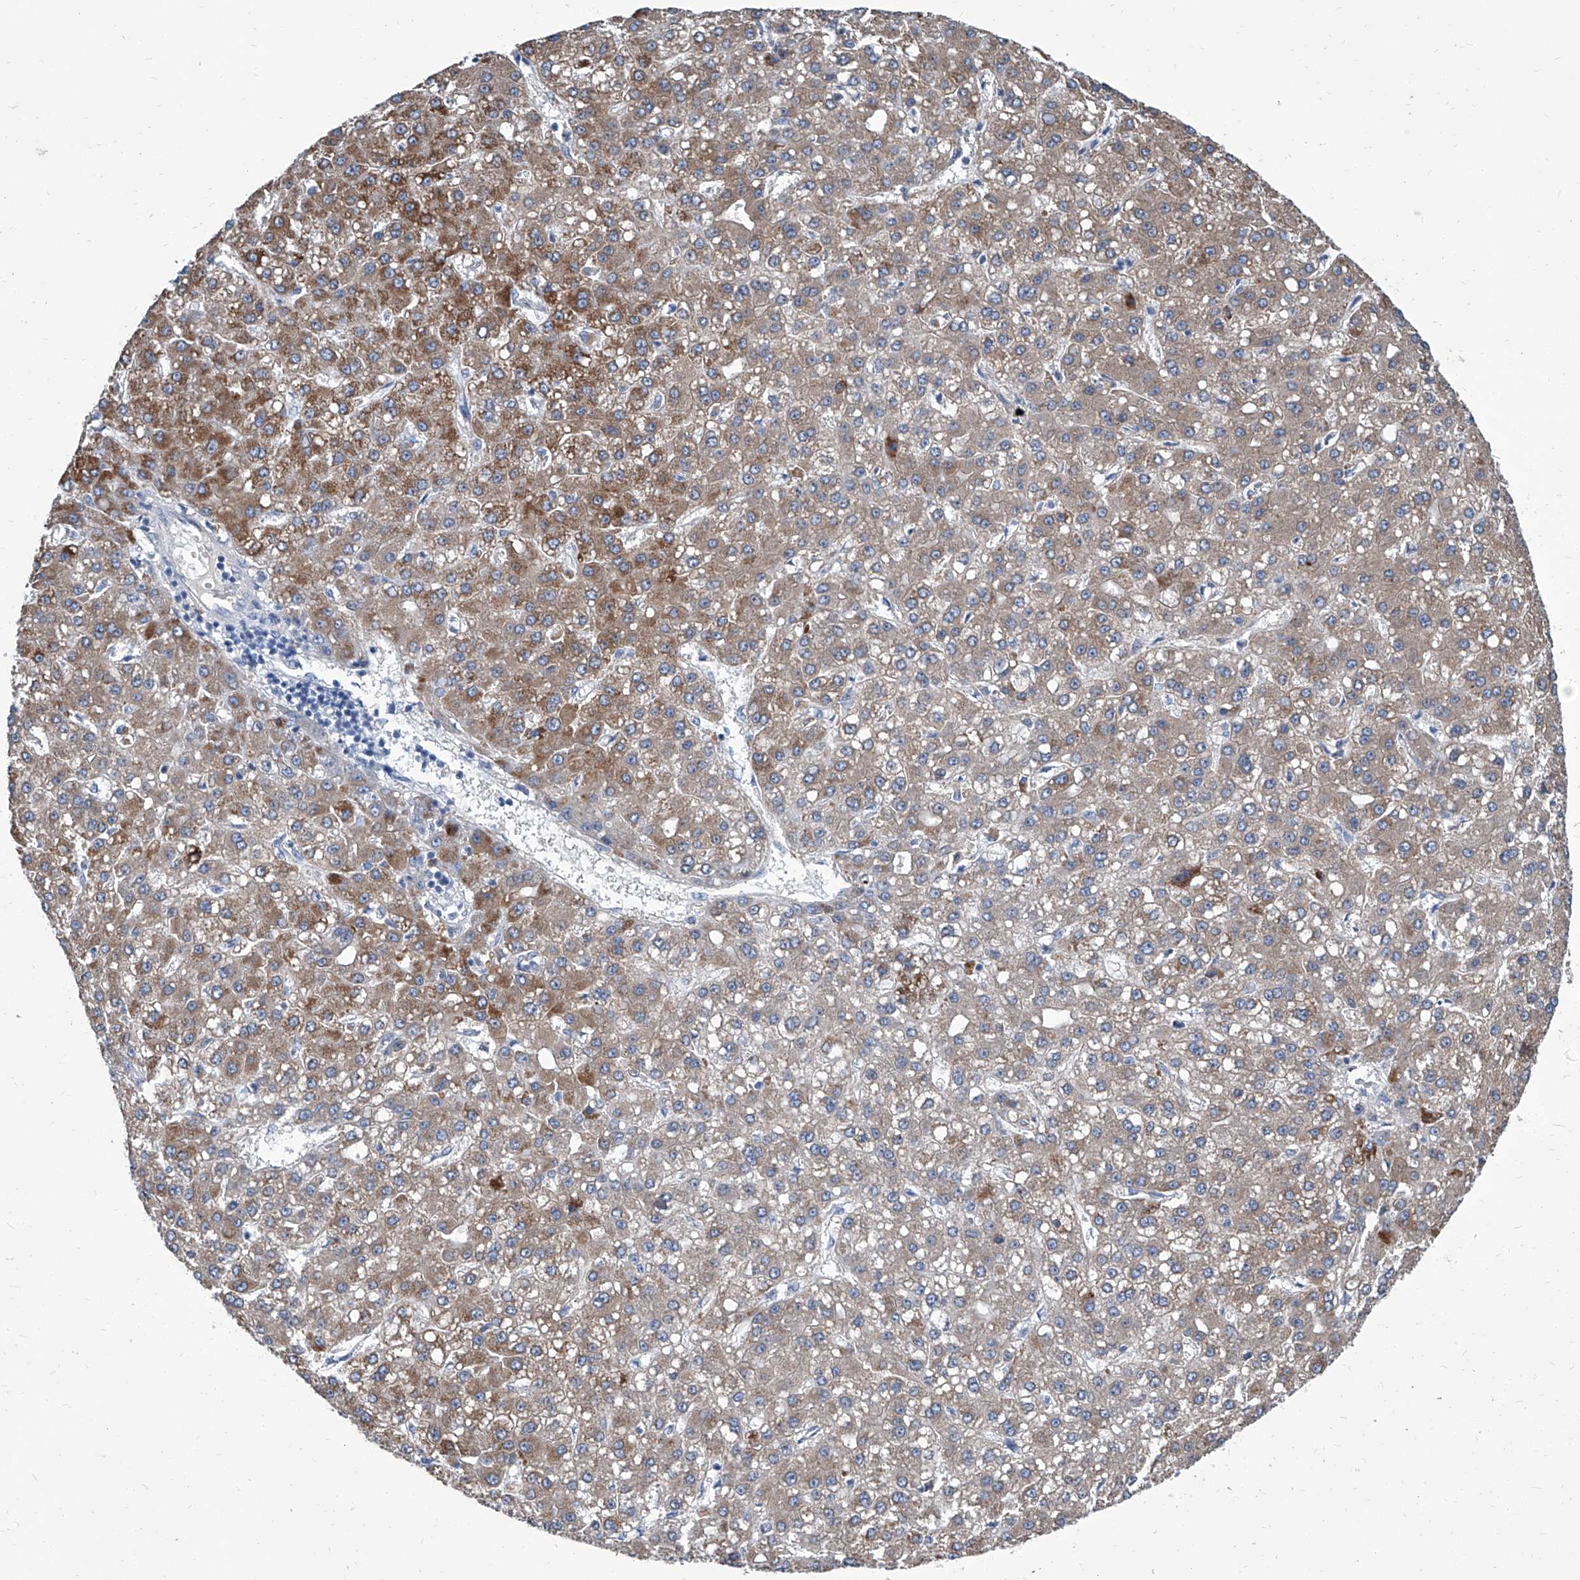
{"staining": {"intensity": "strong", "quantity": "25%-75%", "location": "cytoplasmic/membranous"}, "tissue": "liver cancer", "cell_type": "Tumor cells", "image_type": "cancer", "snomed": [{"axis": "morphology", "description": "Carcinoma, Hepatocellular, NOS"}, {"axis": "topography", "description": "Liver"}], "caption": "A histopathology image showing strong cytoplasmic/membranous positivity in approximately 25%-75% of tumor cells in liver cancer (hepatocellular carcinoma), as visualized by brown immunohistochemical staining.", "gene": "ZNF519", "patient": {"sex": "male", "age": 67}}